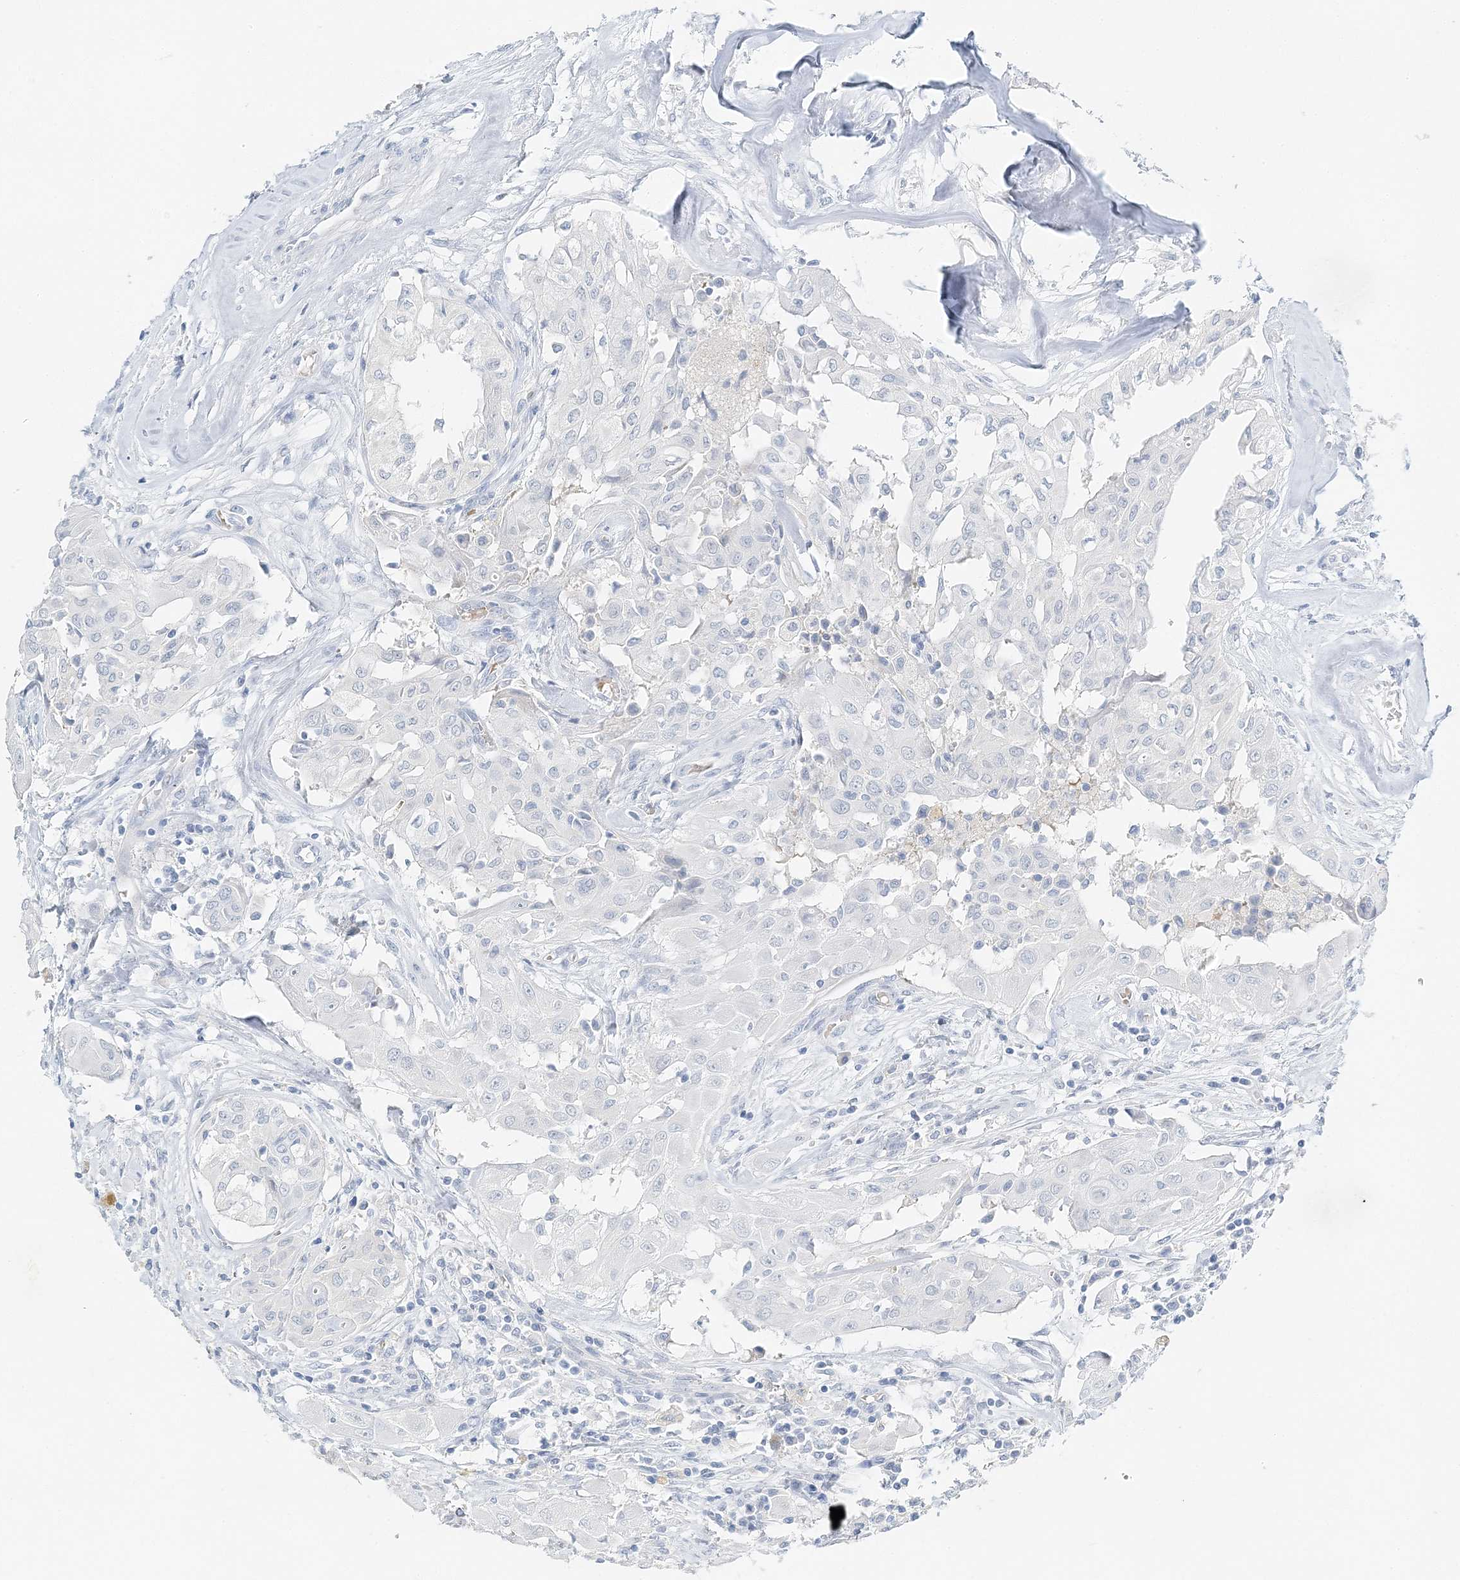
{"staining": {"intensity": "negative", "quantity": "none", "location": "none"}, "tissue": "thyroid cancer", "cell_type": "Tumor cells", "image_type": "cancer", "snomed": [{"axis": "morphology", "description": "Papillary adenocarcinoma, NOS"}, {"axis": "topography", "description": "Thyroid gland"}], "caption": "IHC image of human thyroid cancer stained for a protein (brown), which displays no staining in tumor cells.", "gene": "VILL", "patient": {"sex": "female", "age": 59}}